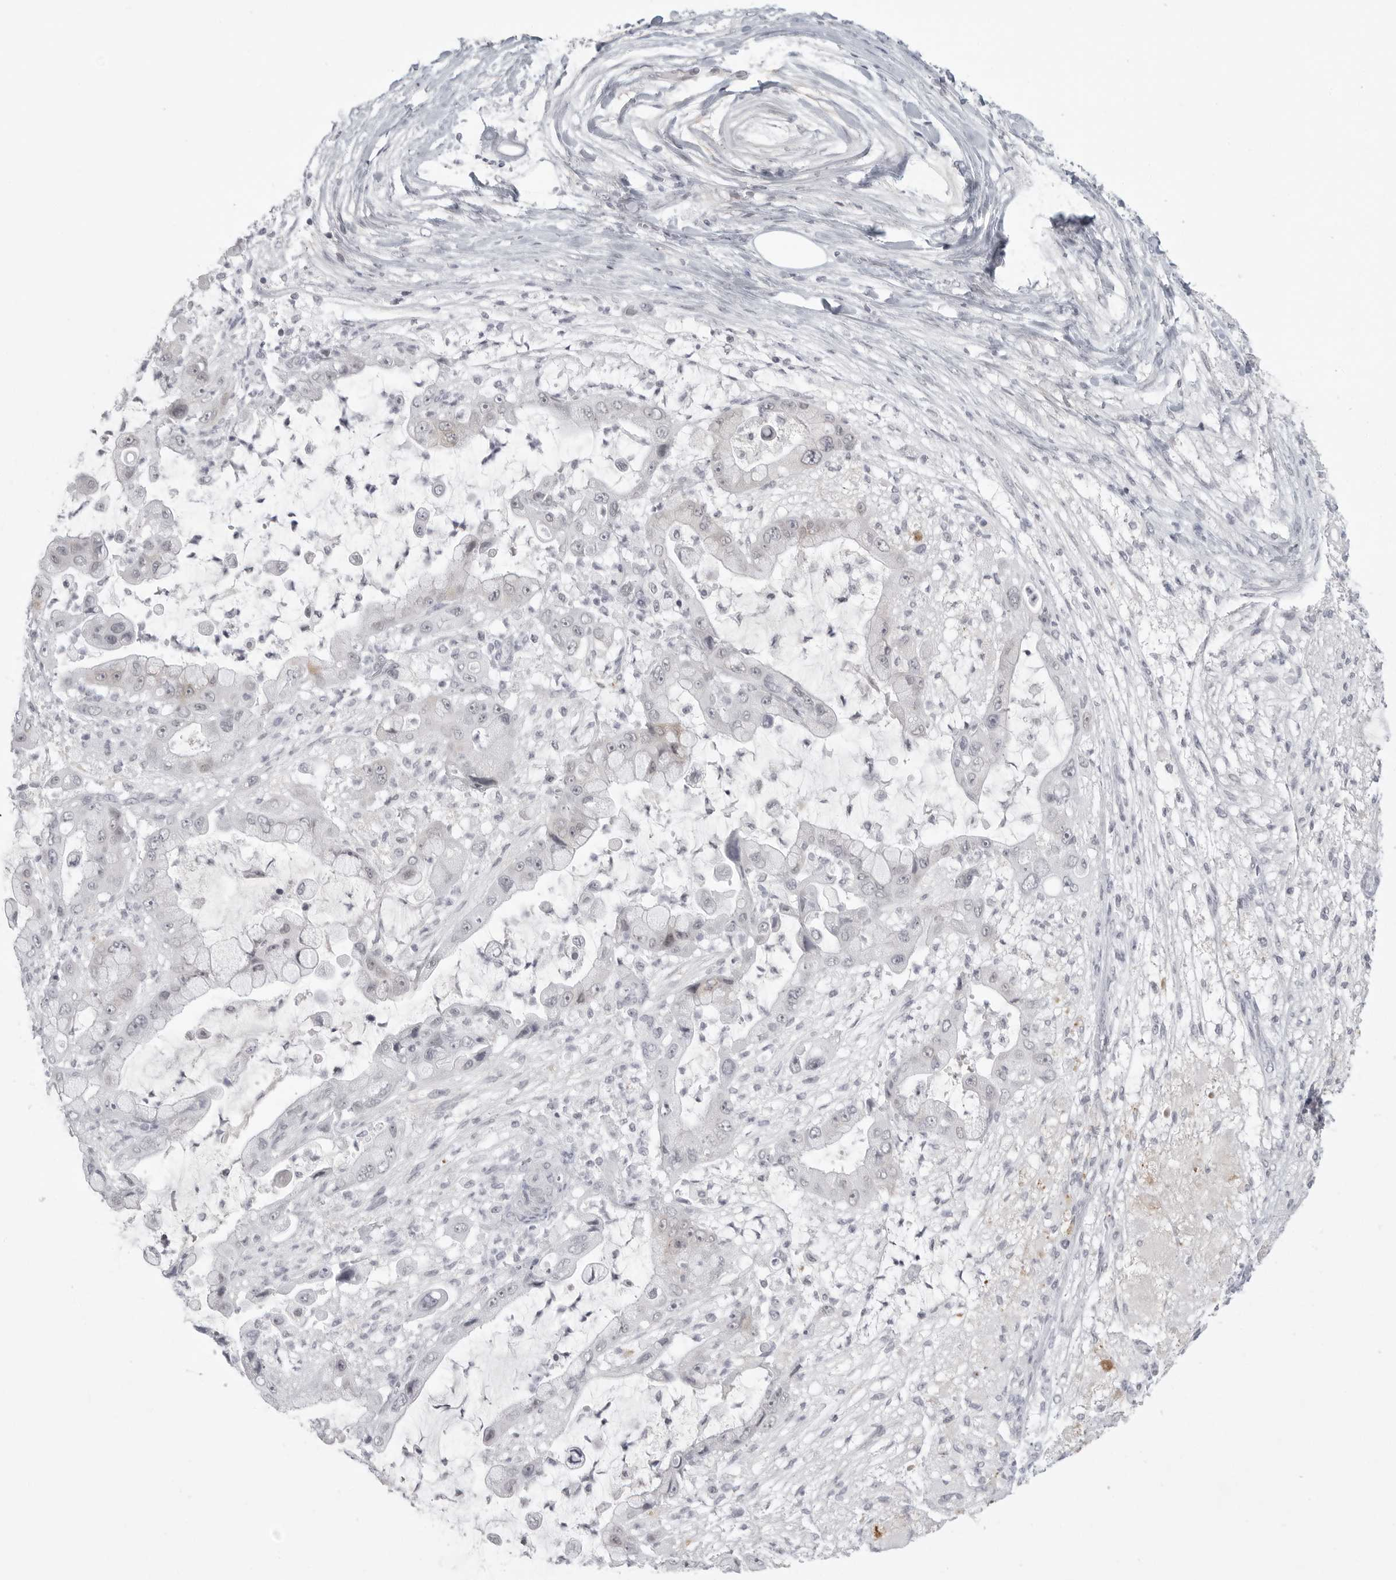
{"staining": {"intensity": "negative", "quantity": "none", "location": "none"}, "tissue": "liver cancer", "cell_type": "Tumor cells", "image_type": "cancer", "snomed": [{"axis": "morphology", "description": "Cholangiocarcinoma"}, {"axis": "topography", "description": "Liver"}], "caption": "DAB immunohistochemical staining of human liver cholangiocarcinoma shows no significant expression in tumor cells.", "gene": "TCTN3", "patient": {"sex": "female", "age": 54}}